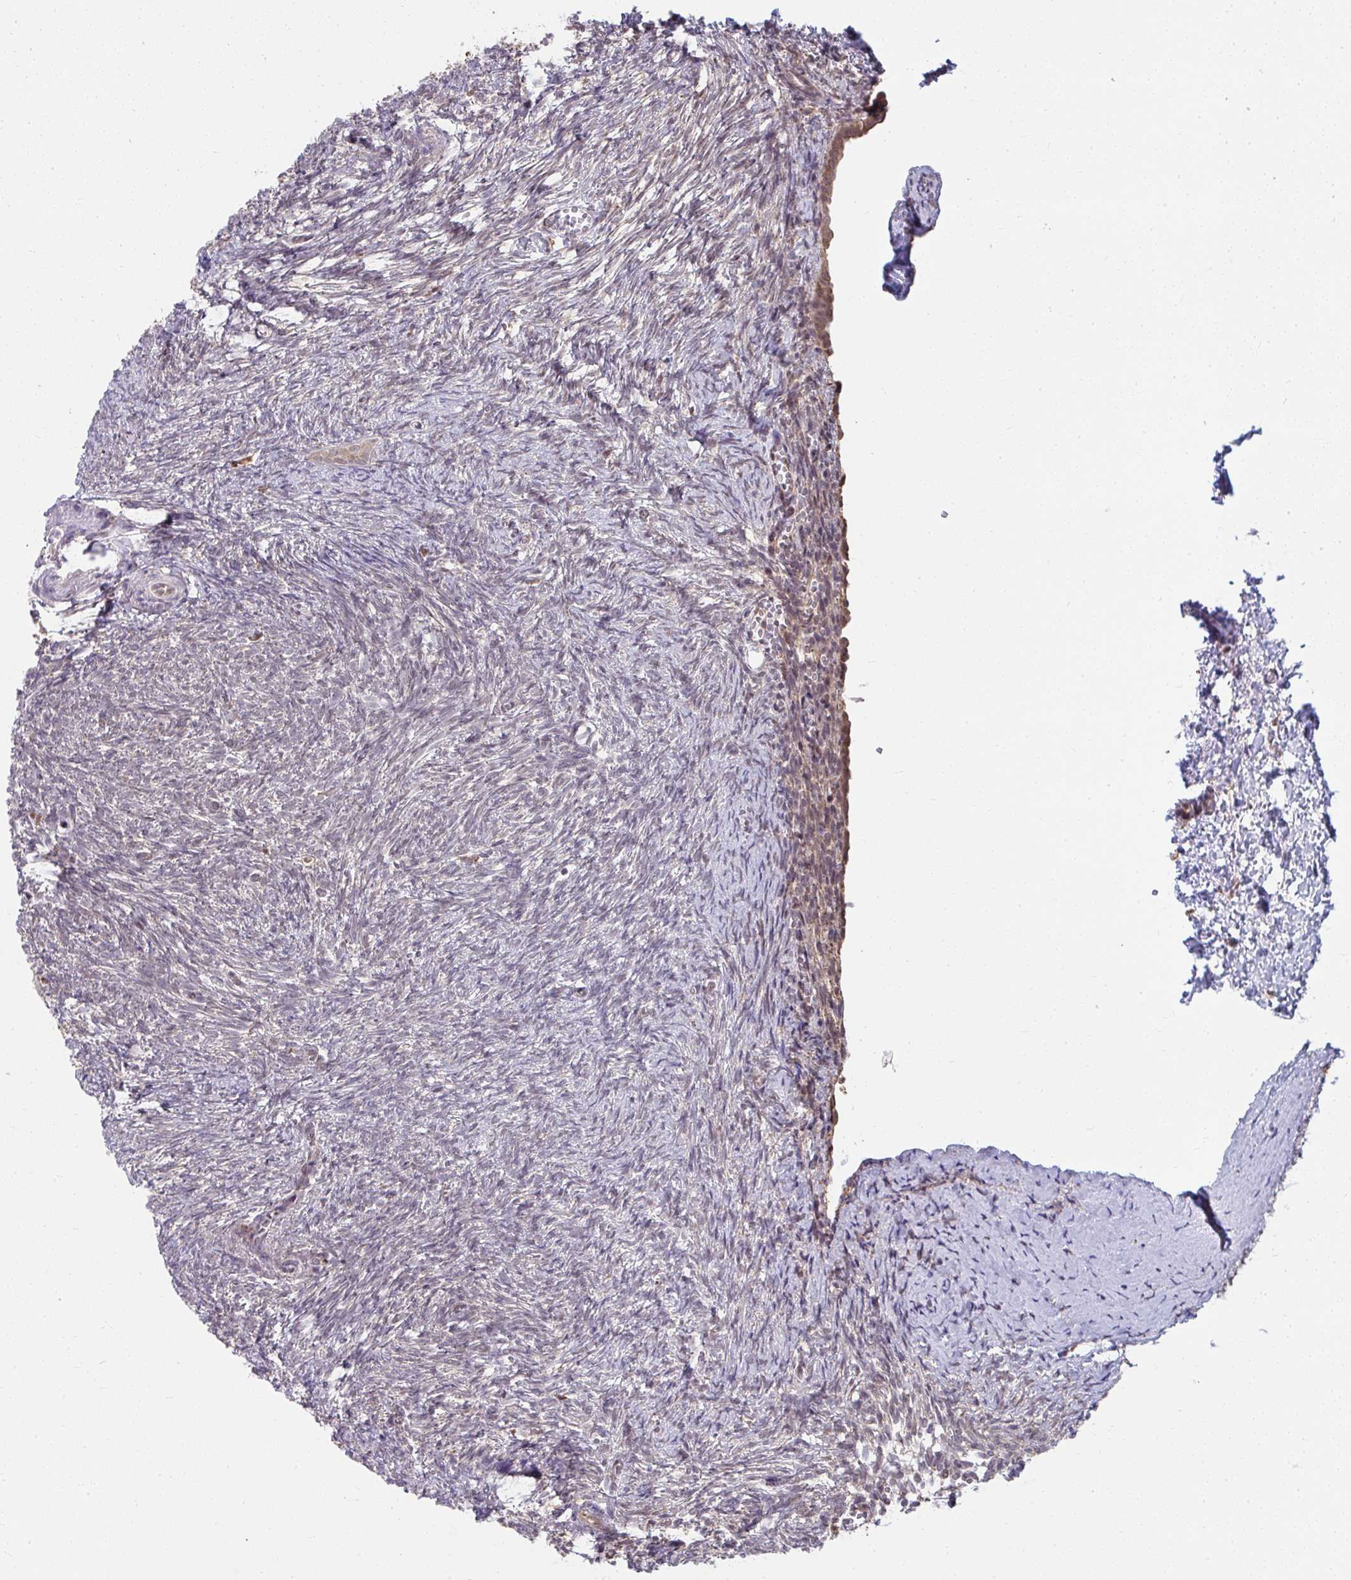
{"staining": {"intensity": "moderate", "quantity": ">75%", "location": "cytoplasmic/membranous"}, "tissue": "ovary", "cell_type": "Follicle cells", "image_type": "normal", "snomed": [{"axis": "morphology", "description": "Normal tissue, NOS"}, {"axis": "topography", "description": "Ovary"}], "caption": "High-power microscopy captured an immunohistochemistry (IHC) histopathology image of unremarkable ovary, revealing moderate cytoplasmic/membranous positivity in approximately >75% of follicle cells.", "gene": "NMNAT1", "patient": {"sex": "female", "age": 41}}